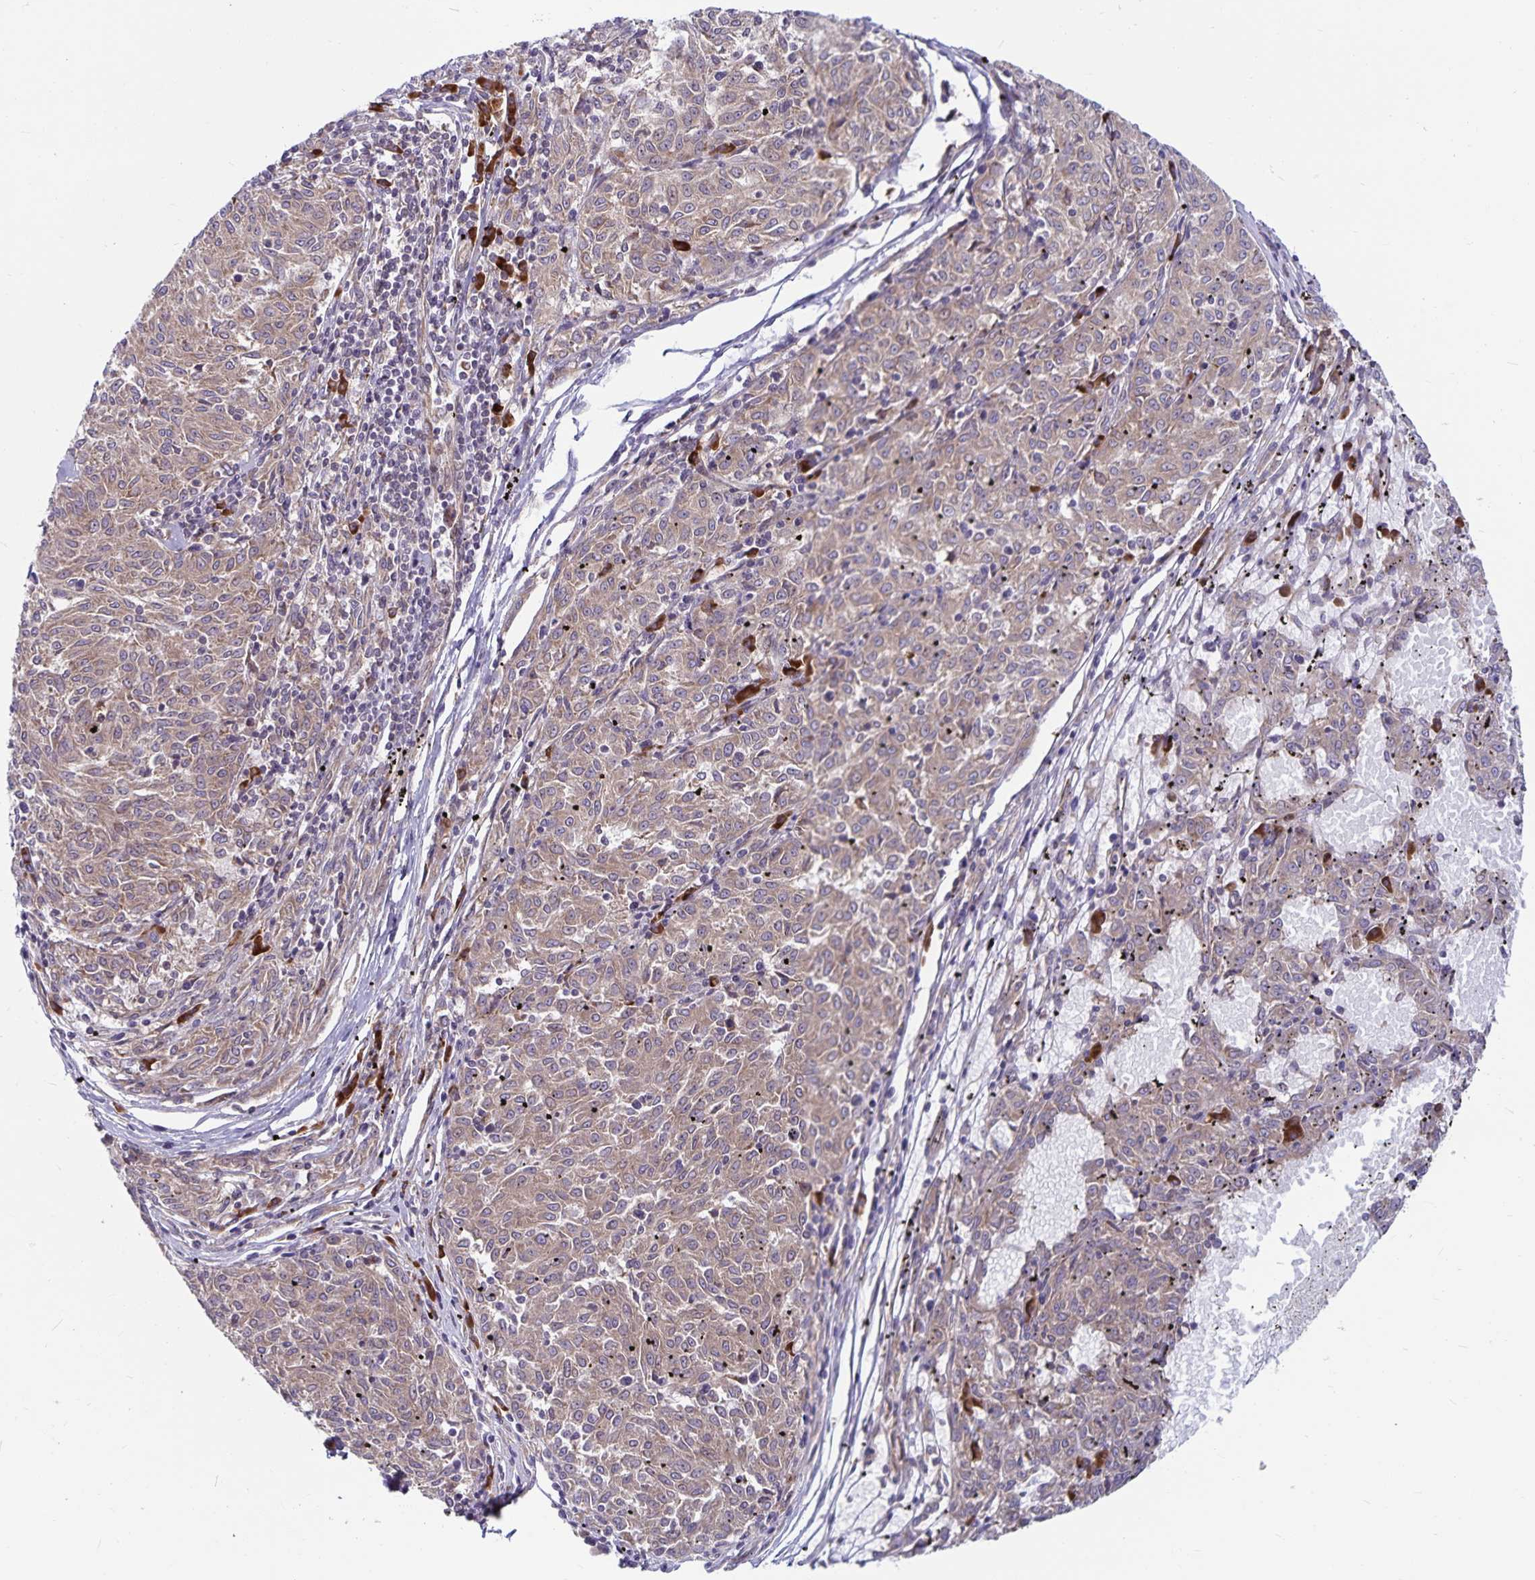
{"staining": {"intensity": "weak", "quantity": ">75%", "location": "cytoplasmic/membranous"}, "tissue": "melanoma", "cell_type": "Tumor cells", "image_type": "cancer", "snomed": [{"axis": "morphology", "description": "Malignant melanoma, NOS"}, {"axis": "topography", "description": "Skin"}], "caption": "The image exhibits a brown stain indicating the presence of a protein in the cytoplasmic/membranous of tumor cells in melanoma. (DAB = brown stain, brightfield microscopy at high magnification).", "gene": "SEC62", "patient": {"sex": "female", "age": 72}}